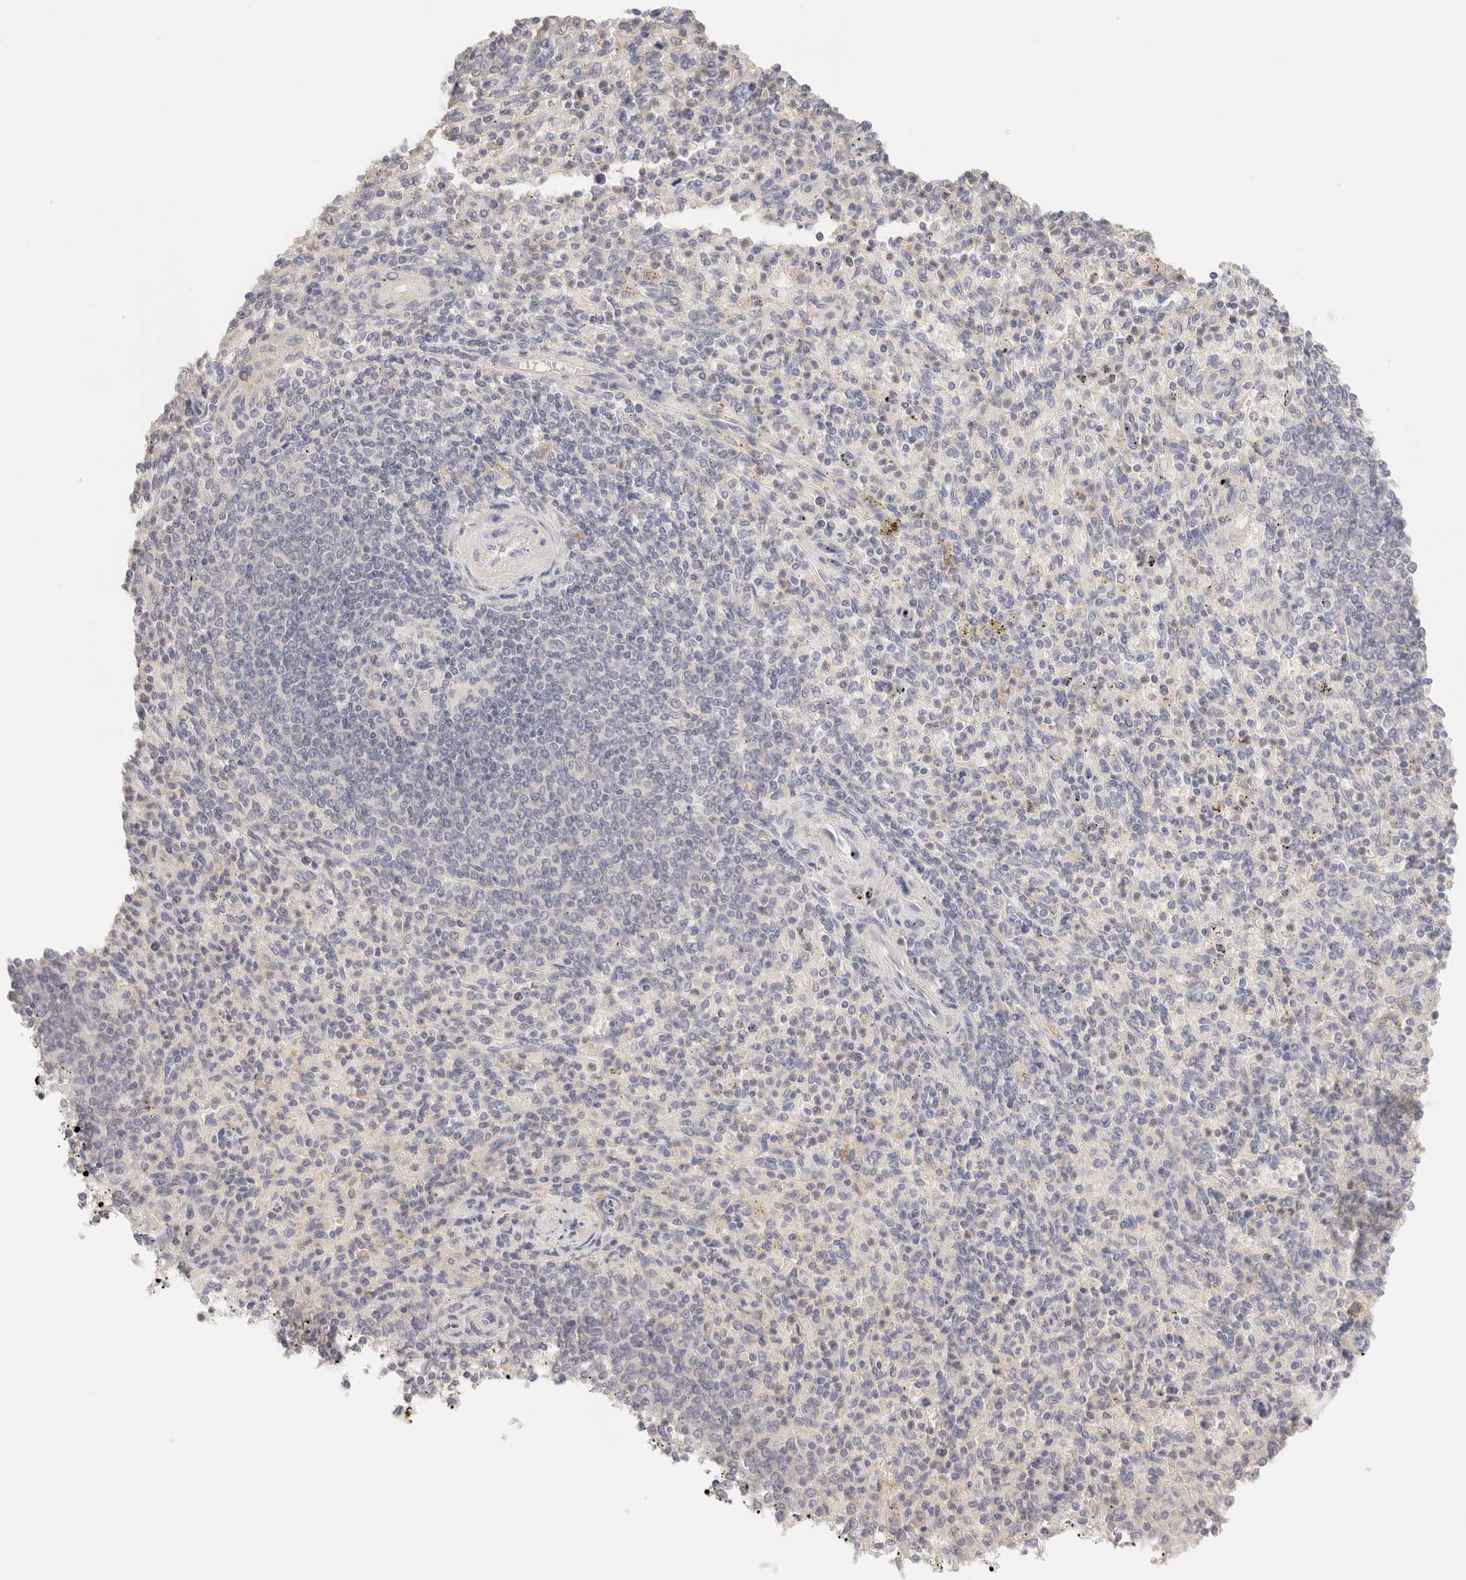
{"staining": {"intensity": "negative", "quantity": "none", "location": "none"}, "tissue": "spleen", "cell_type": "Cells in red pulp", "image_type": "normal", "snomed": [{"axis": "morphology", "description": "Normal tissue, NOS"}, {"axis": "topography", "description": "Spleen"}], "caption": "IHC photomicrograph of benign spleen: spleen stained with DAB (3,3'-diaminobenzidine) shows no significant protein staining in cells in red pulp. The staining was performed using DAB (3,3'-diaminobenzidine) to visualize the protein expression in brown, while the nuclei were stained in blue with hematoxylin (Magnification: 20x).", "gene": "SCGB2A2", "patient": {"sex": "male", "age": 72}}